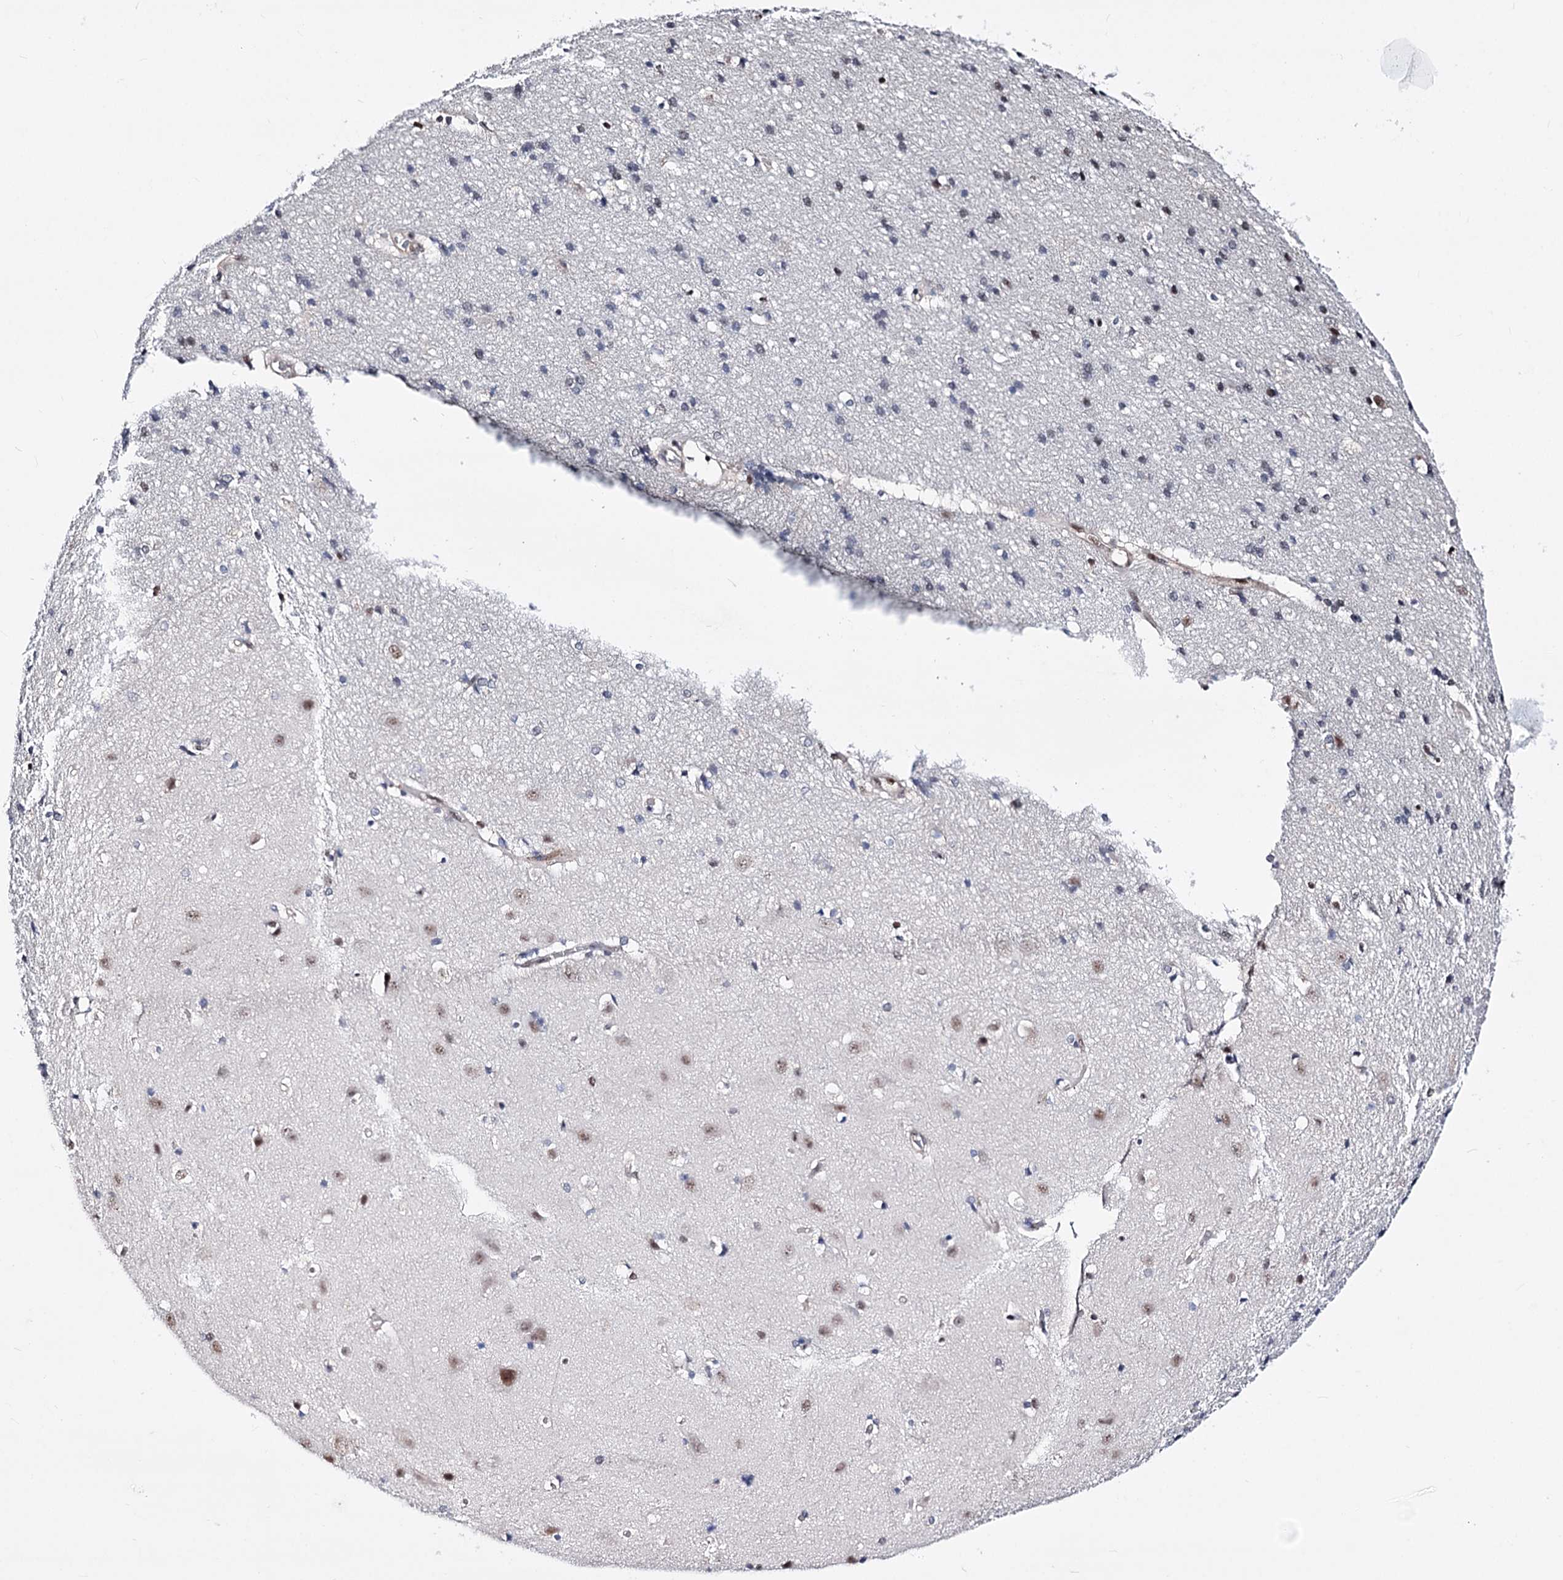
{"staining": {"intensity": "weak", "quantity": "25%-75%", "location": "cytoplasmic/membranous"}, "tissue": "cerebral cortex", "cell_type": "Endothelial cells", "image_type": "normal", "snomed": [{"axis": "morphology", "description": "Normal tissue, NOS"}, {"axis": "topography", "description": "Cerebral cortex"}], "caption": "The histopathology image exhibits immunohistochemical staining of normal cerebral cortex. There is weak cytoplasmic/membranous expression is present in about 25%-75% of endothelial cells. The staining is performed using DAB brown chromogen to label protein expression. The nuclei are counter-stained blue using hematoxylin.", "gene": "CHMP7", "patient": {"sex": "male", "age": 54}}